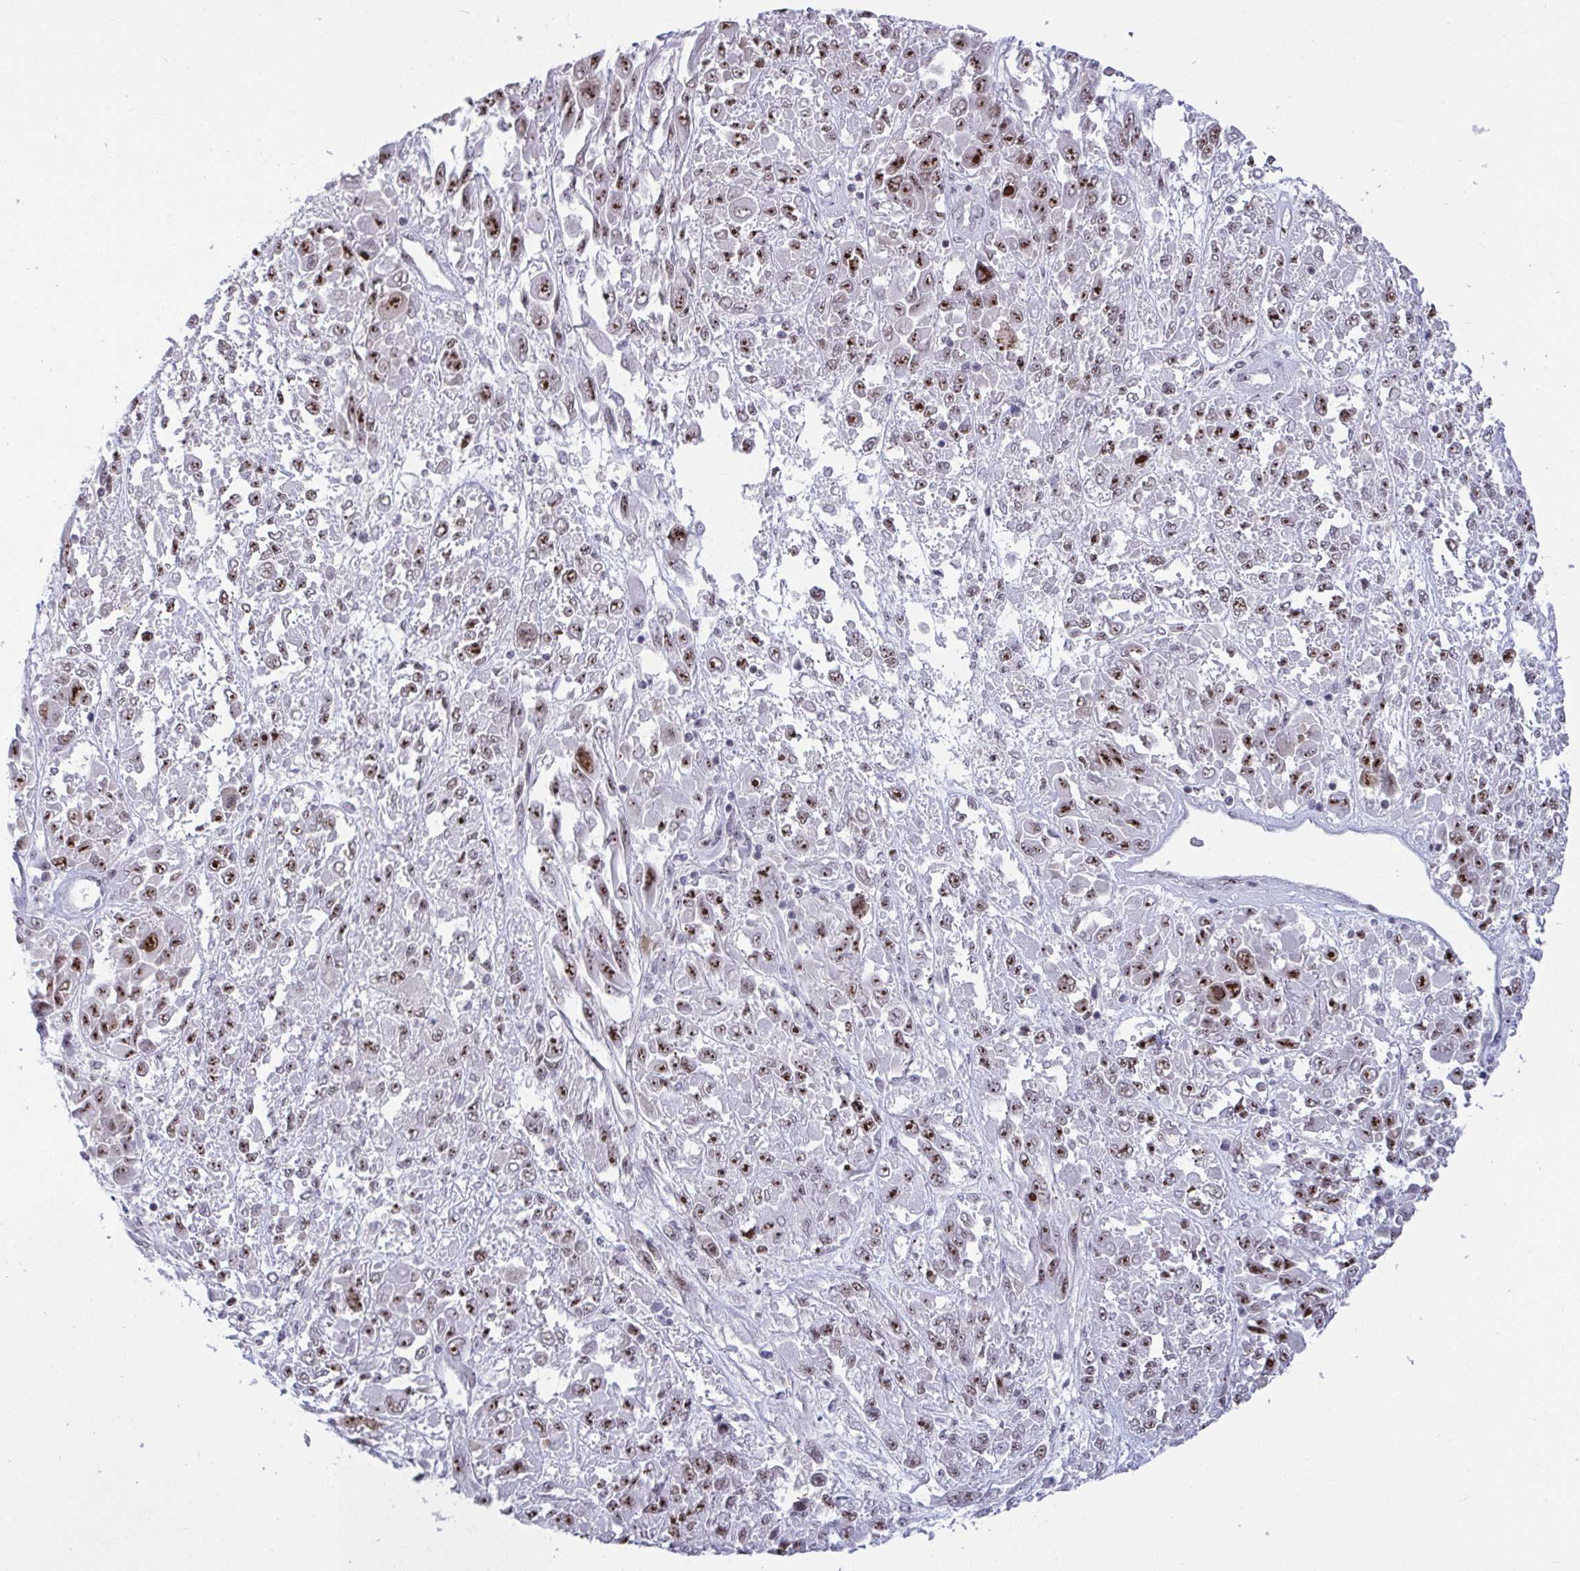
{"staining": {"intensity": "moderate", "quantity": ">75%", "location": "nuclear"}, "tissue": "melanoma", "cell_type": "Tumor cells", "image_type": "cancer", "snomed": [{"axis": "morphology", "description": "Malignant melanoma, NOS"}, {"axis": "topography", "description": "Skin"}], "caption": "A histopathology image of human melanoma stained for a protein displays moderate nuclear brown staining in tumor cells. (DAB (3,3'-diaminobenzidine) IHC with brightfield microscopy, high magnification).", "gene": "SUPT16H", "patient": {"sex": "female", "age": 91}}